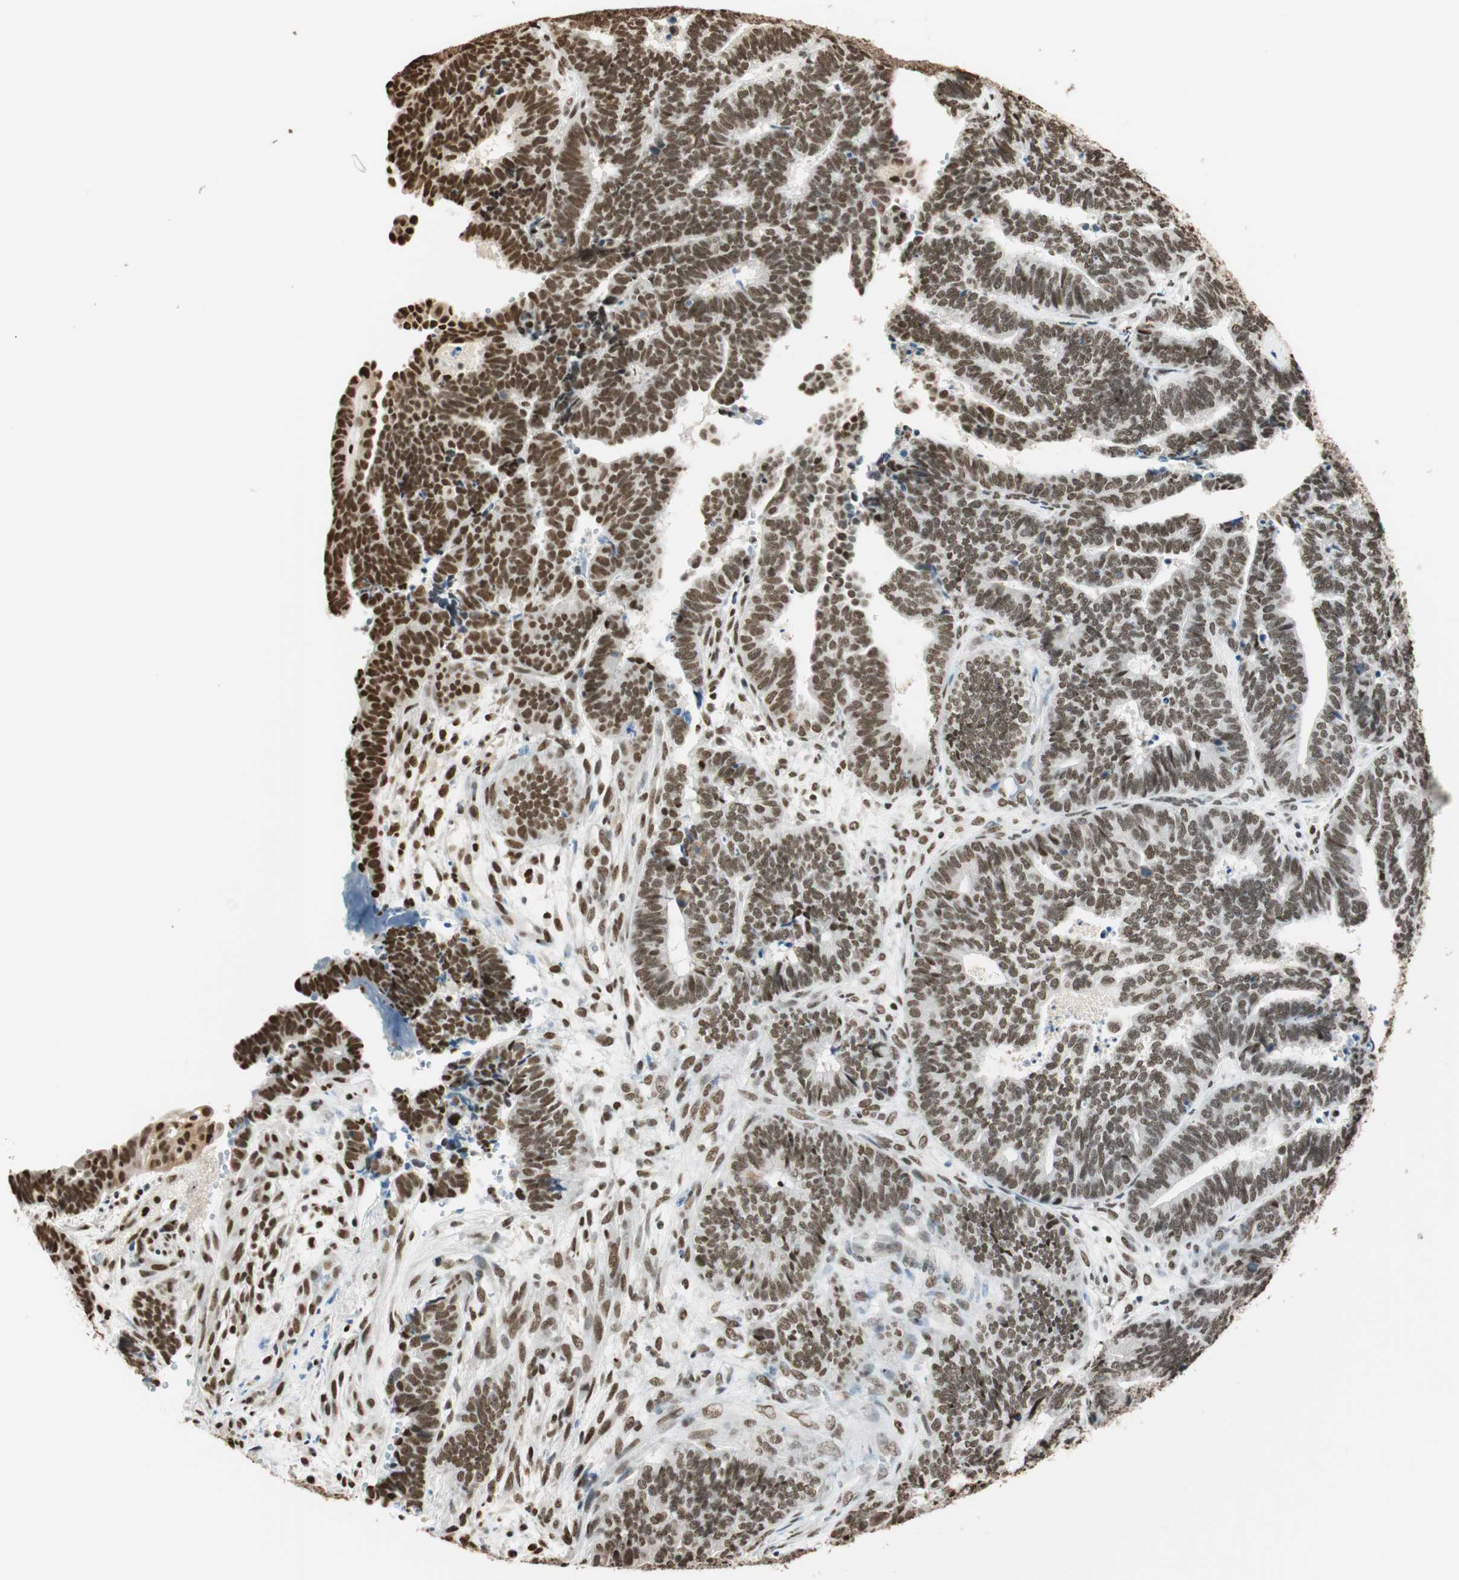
{"staining": {"intensity": "moderate", "quantity": "25%-75%", "location": "nuclear"}, "tissue": "endometrial cancer", "cell_type": "Tumor cells", "image_type": "cancer", "snomed": [{"axis": "morphology", "description": "Adenocarcinoma, NOS"}, {"axis": "topography", "description": "Endometrium"}], "caption": "This image demonstrates endometrial cancer stained with IHC to label a protein in brown. The nuclear of tumor cells show moderate positivity for the protein. Nuclei are counter-stained blue.", "gene": "FANCG", "patient": {"sex": "female", "age": 70}}